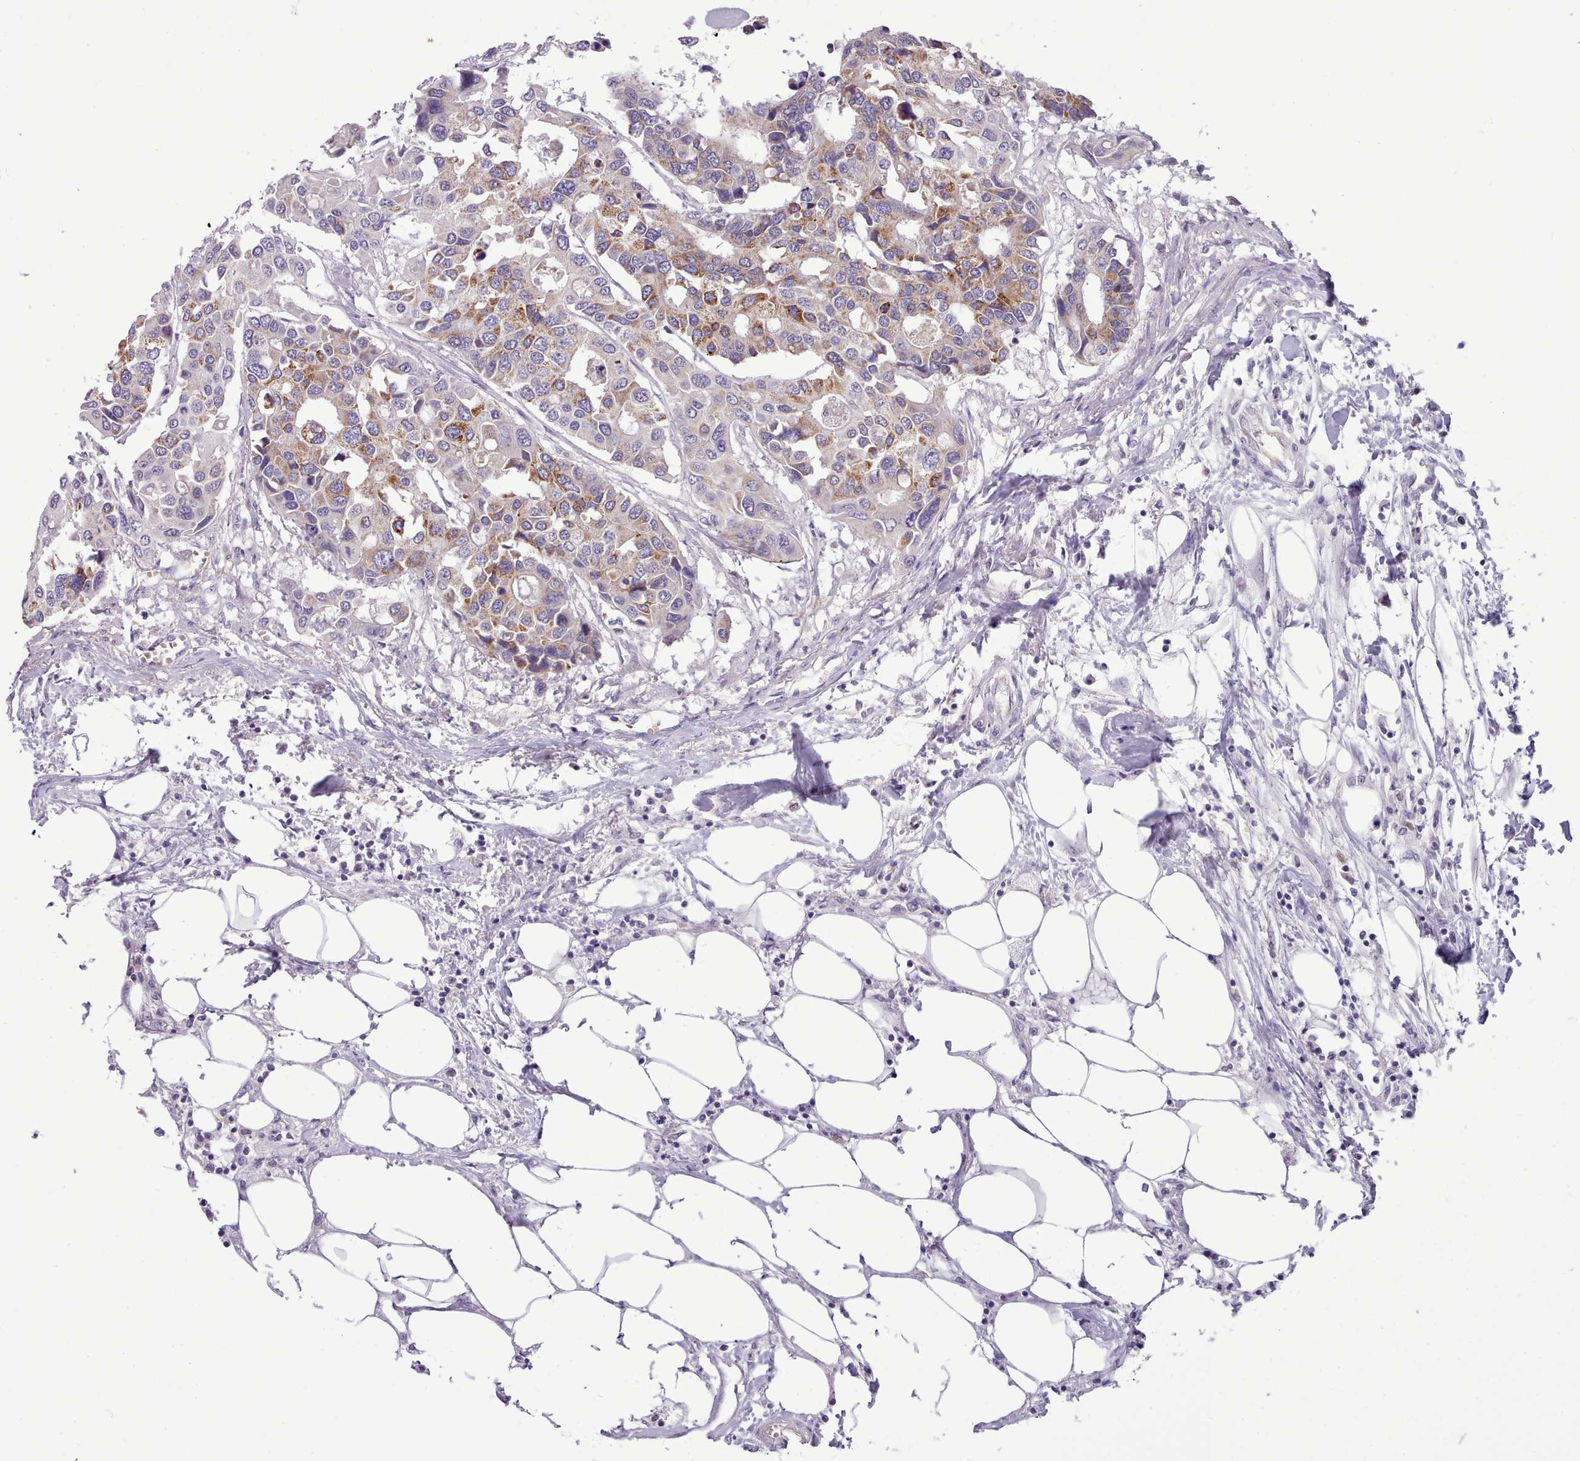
{"staining": {"intensity": "moderate", "quantity": "25%-75%", "location": "cytoplasmic/membranous"}, "tissue": "colorectal cancer", "cell_type": "Tumor cells", "image_type": "cancer", "snomed": [{"axis": "morphology", "description": "Adenocarcinoma, NOS"}, {"axis": "topography", "description": "Colon"}], "caption": "Colorectal cancer (adenocarcinoma) stained with a protein marker shows moderate staining in tumor cells.", "gene": "KCTD16", "patient": {"sex": "male", "age": 77}}